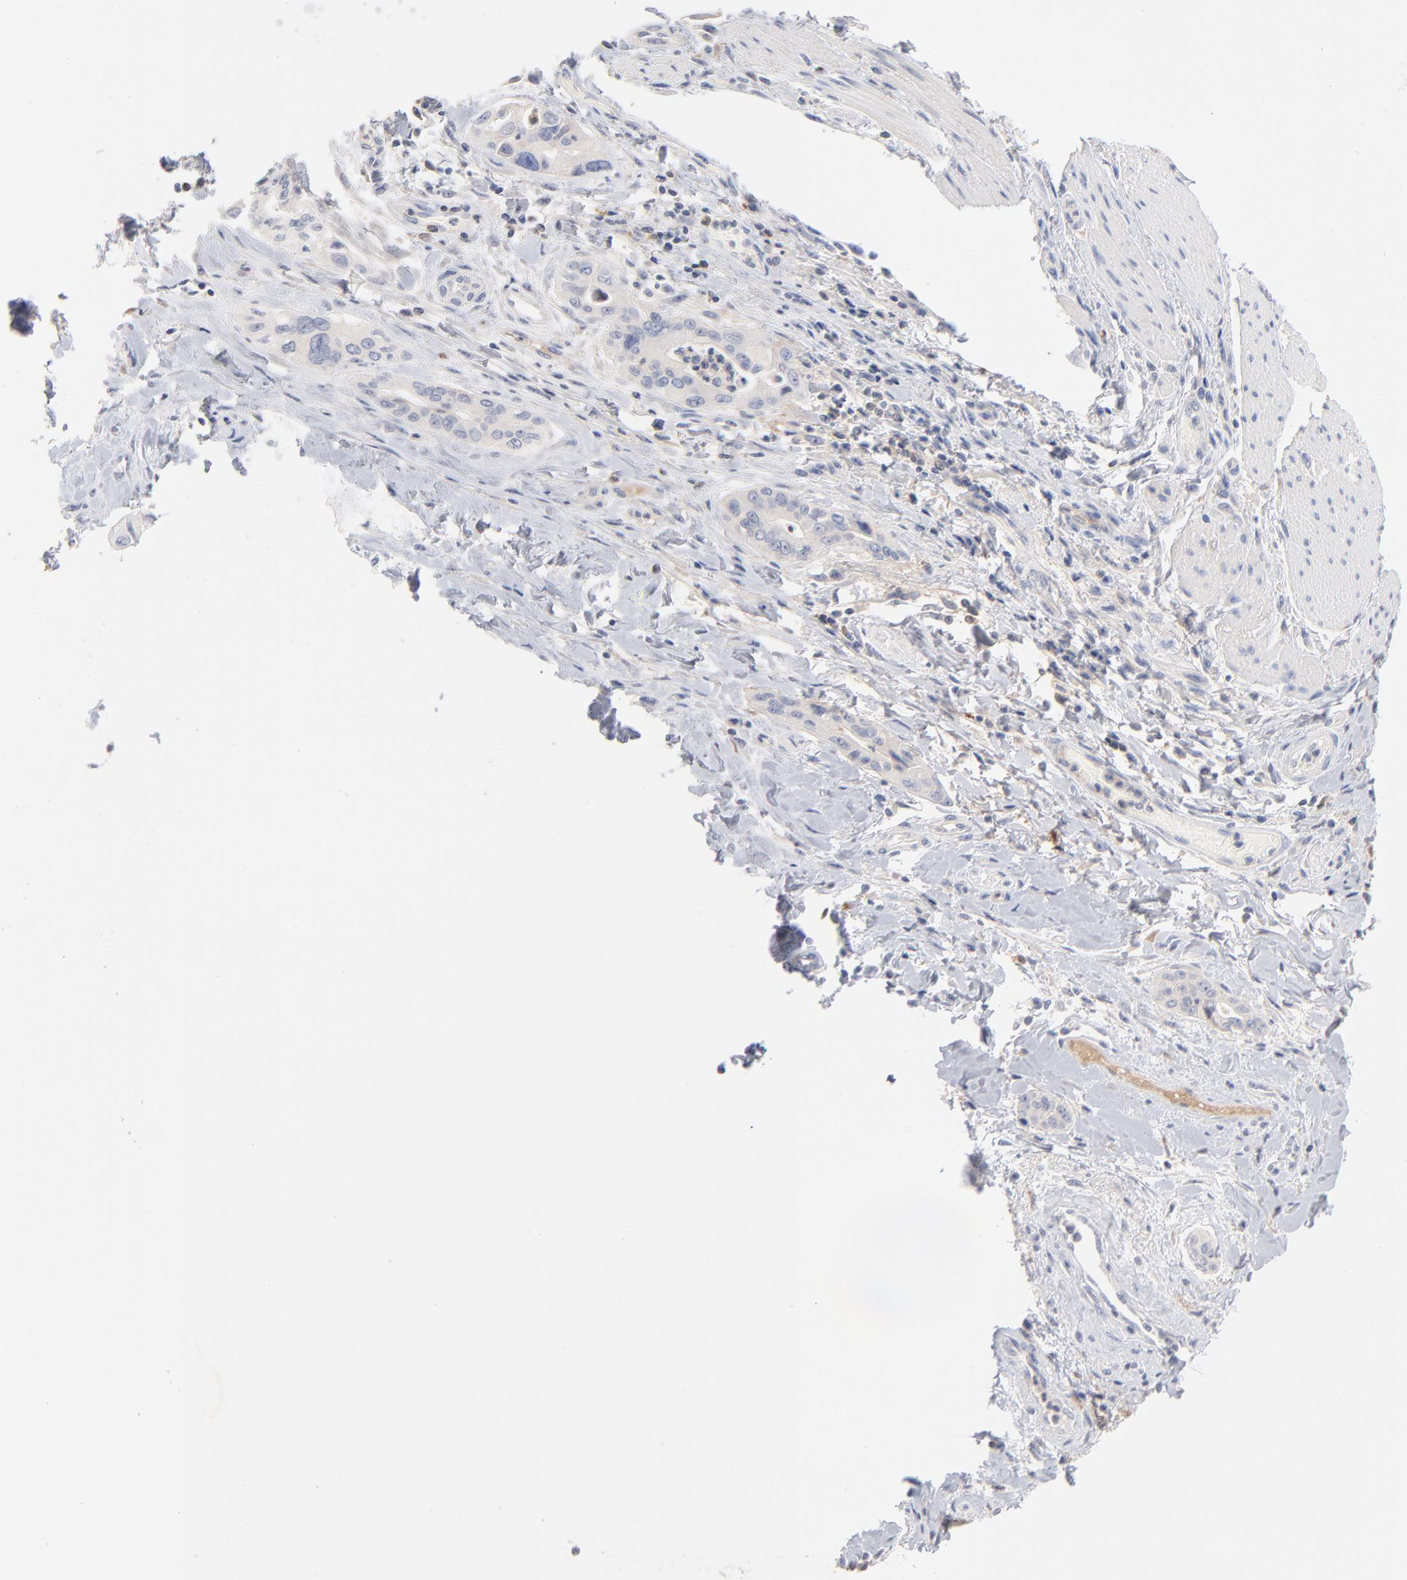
{"staining": {"intensity": "negative", "quantity": "none", "location": "none"}, "tissue": "pancreatic cancer", "cell_type": "Tumor cells", "image_type": "cancer", "snomed": [{"axis": "morphology", "description": "Adenocarcinoma, NOS"}, {"axis": "topography", "description": "Pancreas"}], "caption": "Micrograph shows no protein staining in tumor cells of pancreatic adenocarcinoma tissue.", "gene": "F12", "patient": {"sex": "male", "age": 77}}